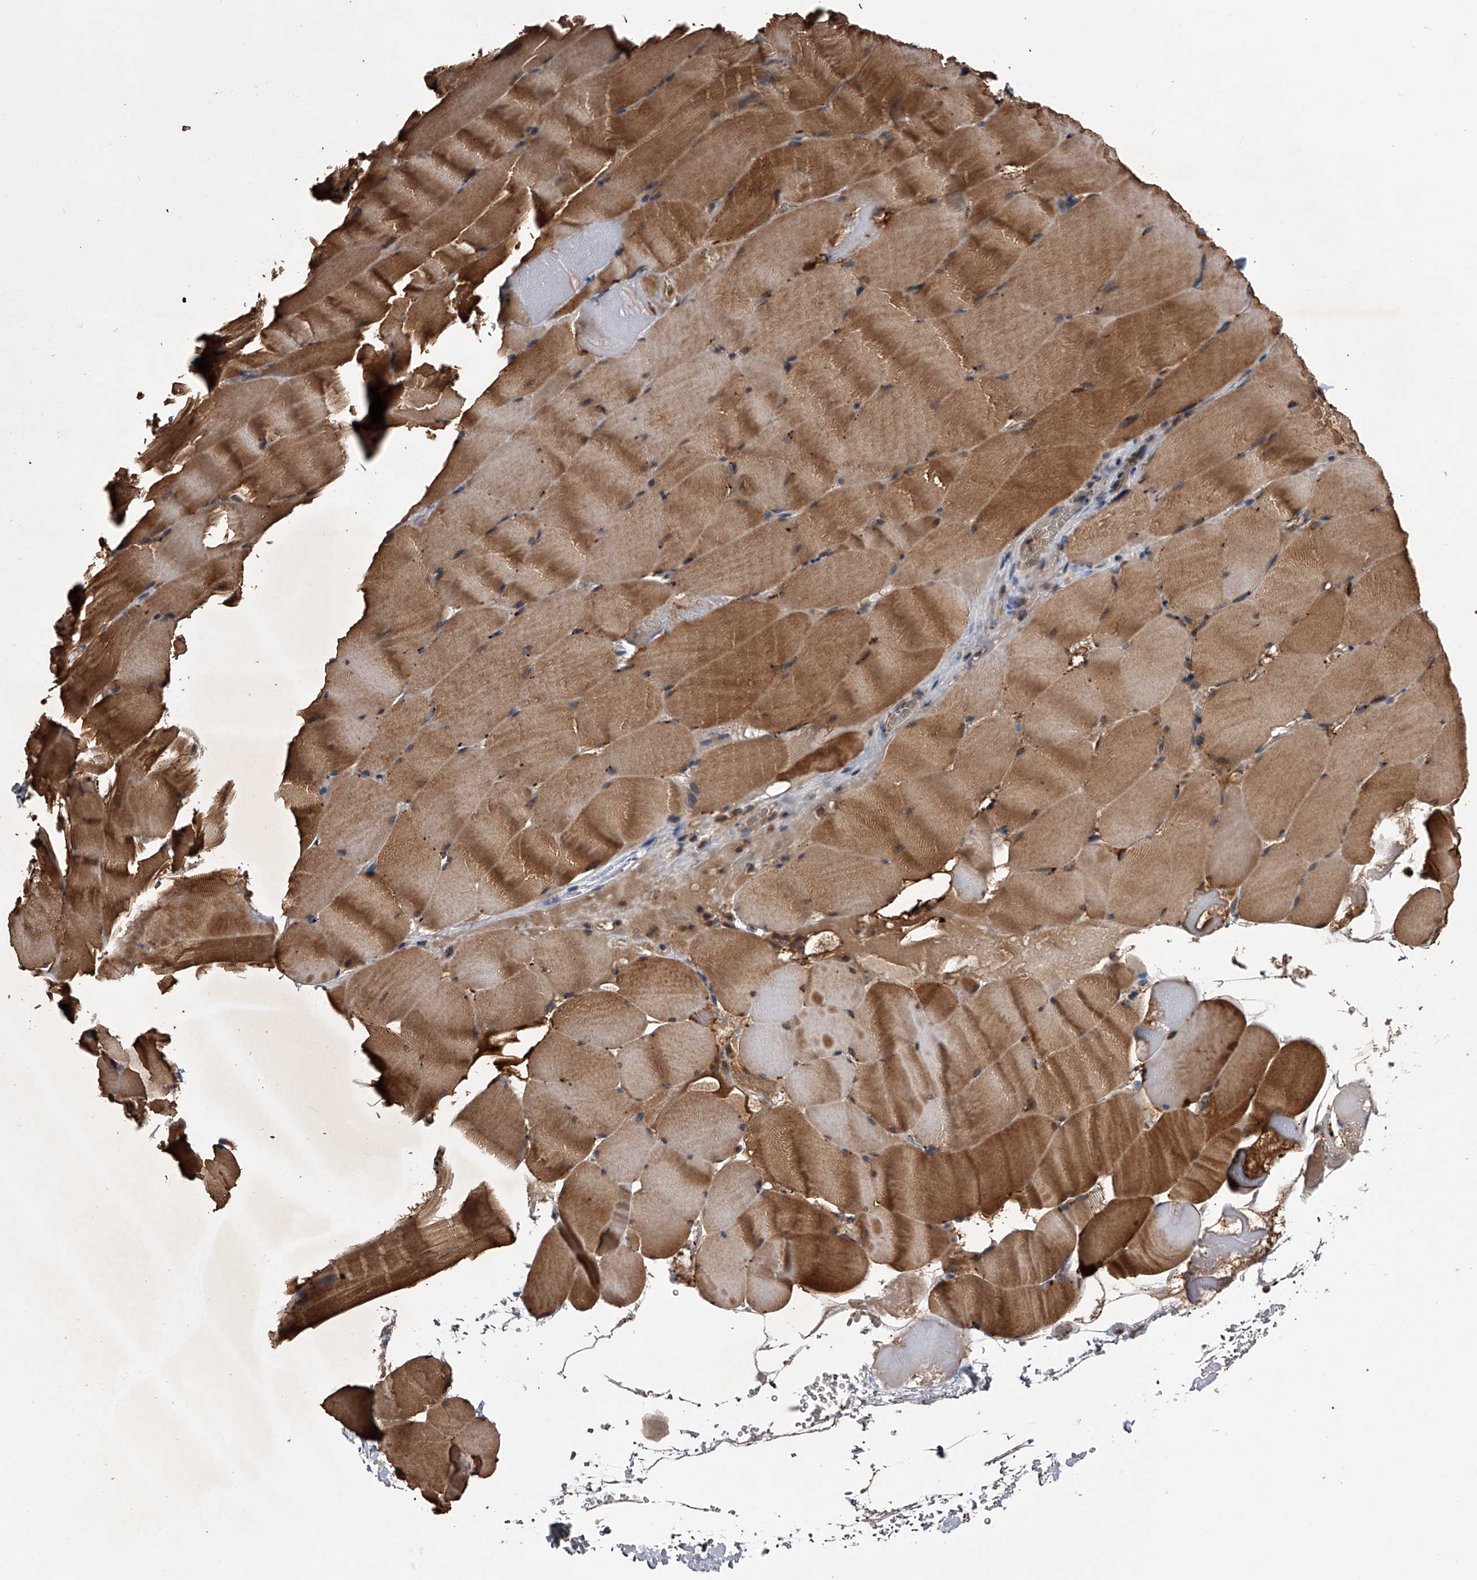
{"staining": {"intensity": "moderate", "quantity": ">75%", "location": "cytoplasmic/membranous"}, "tissue": "skeletal muscle", "cell_type": "Myocytes", "image_type": "normal", "snomed": [{"axis": "morphology", "description": "Normal tissue, NOS"}, {"axis": "topography", "description": "Skeletal muscle"}], "caption": "The histopathology image exhibits immunohistochemical staining of benign skeletal muscle. There is moderate cytoplasmic/membranous positivity is appreciated in approximately >75% of myocytes.", "gene": "PAN3", "patient": {"sex": "male", "age": 62}}